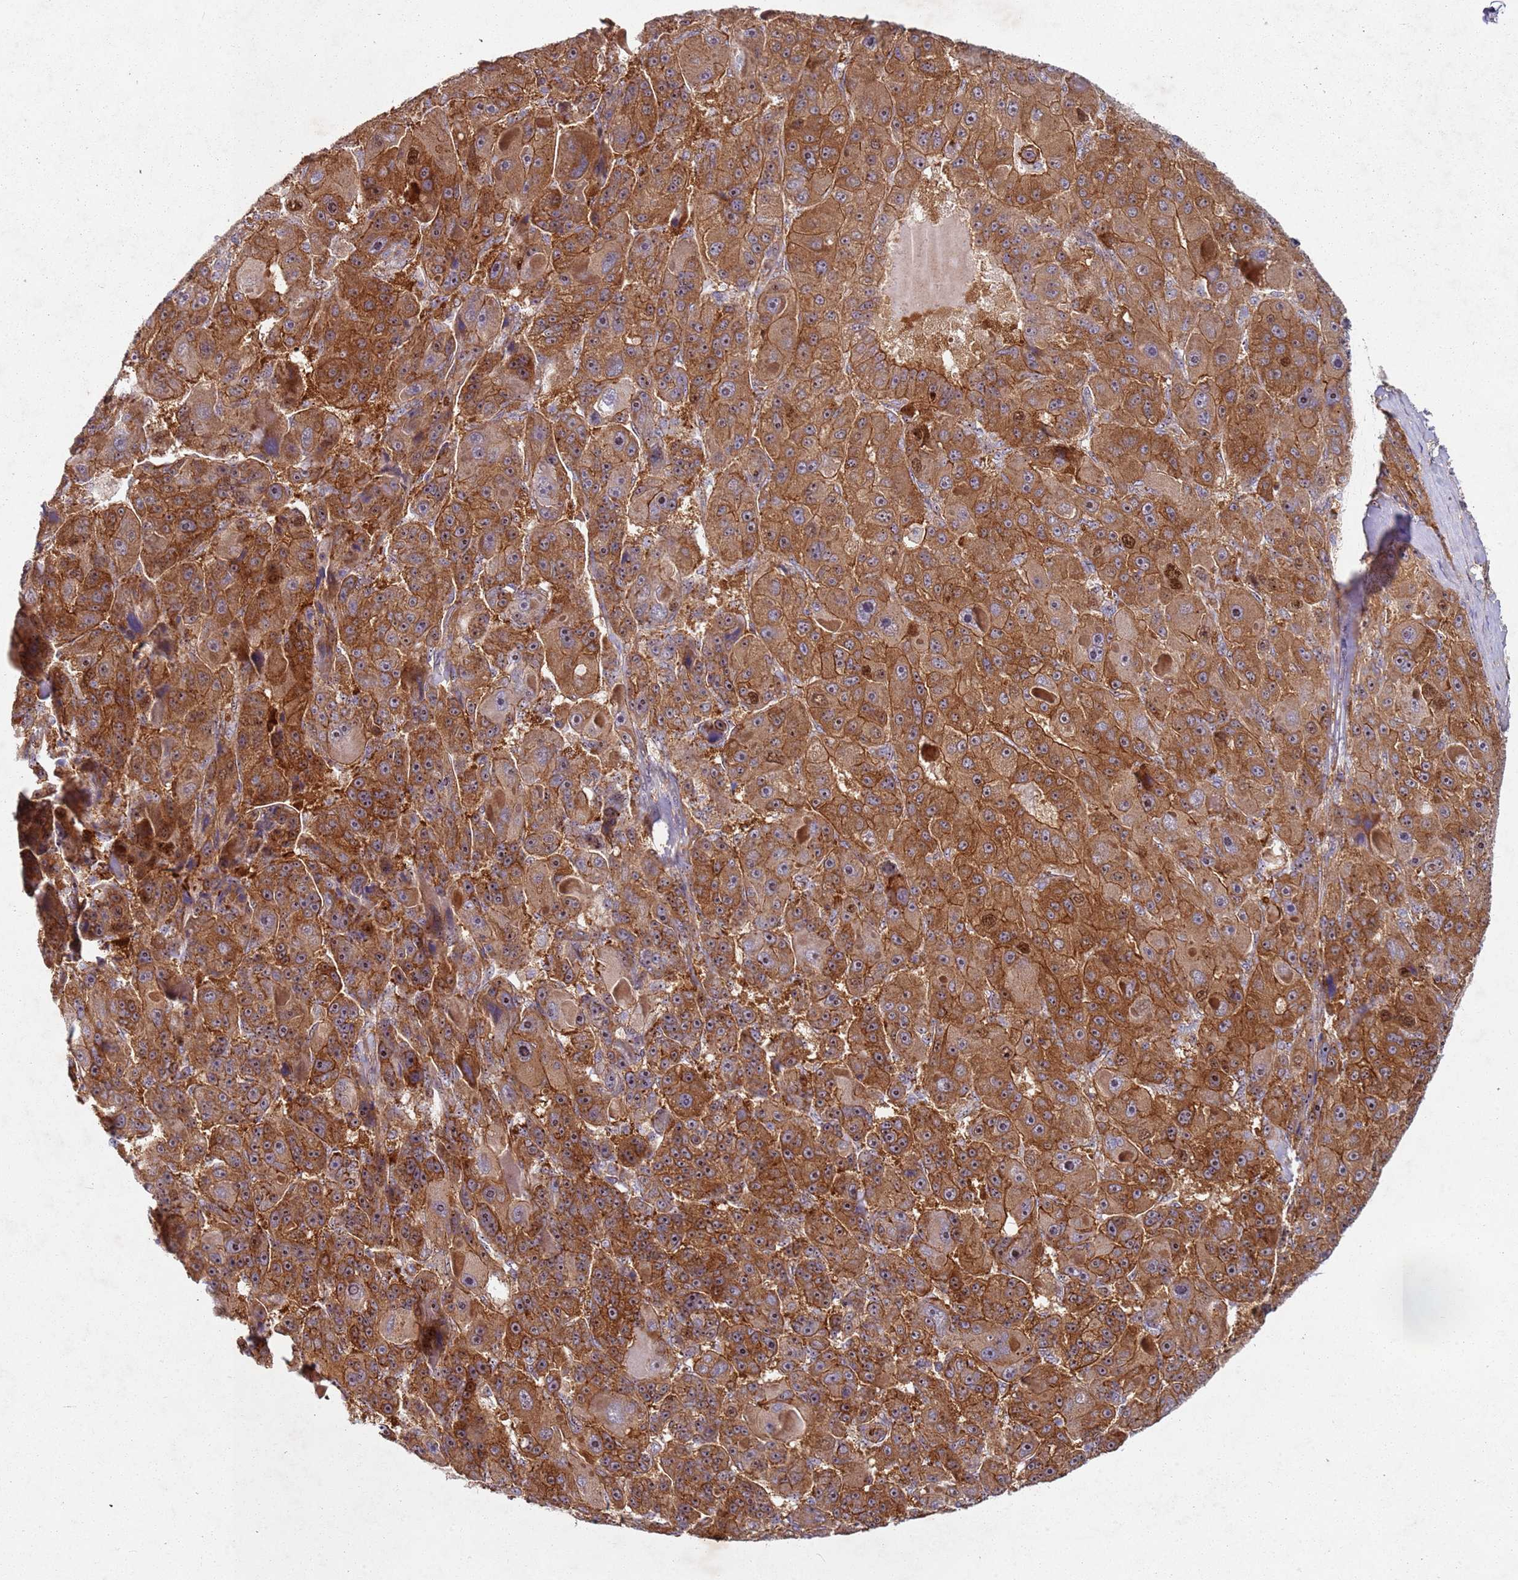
{"staining": {"intensity": "moderate", "quantity": ">75%", "location": "cytoplasmic/membranous"}, "tissue": "liver cancer", "cell_type": "Tumor cells", "image_type": "cancer", "snomed": [{"axis": "morphology", "description": "Carcinoma, Hepatocellular, NOS"}, {"axis": "topography", "description": "Liver"}], "caption": "High-power microscopy captured an IHC image of liver hepatocellular carcinoma, revealing moderate cytoplasmic/membranous positivity in approximately >75% of tumor cells. The protein of interest is stained brown, and the nuclei are stained in blue (DAB IHC with brightfield microscopy, high magnification).", "gene": "C2CD4B", "patient": {"sex": "male", "age": 76}}